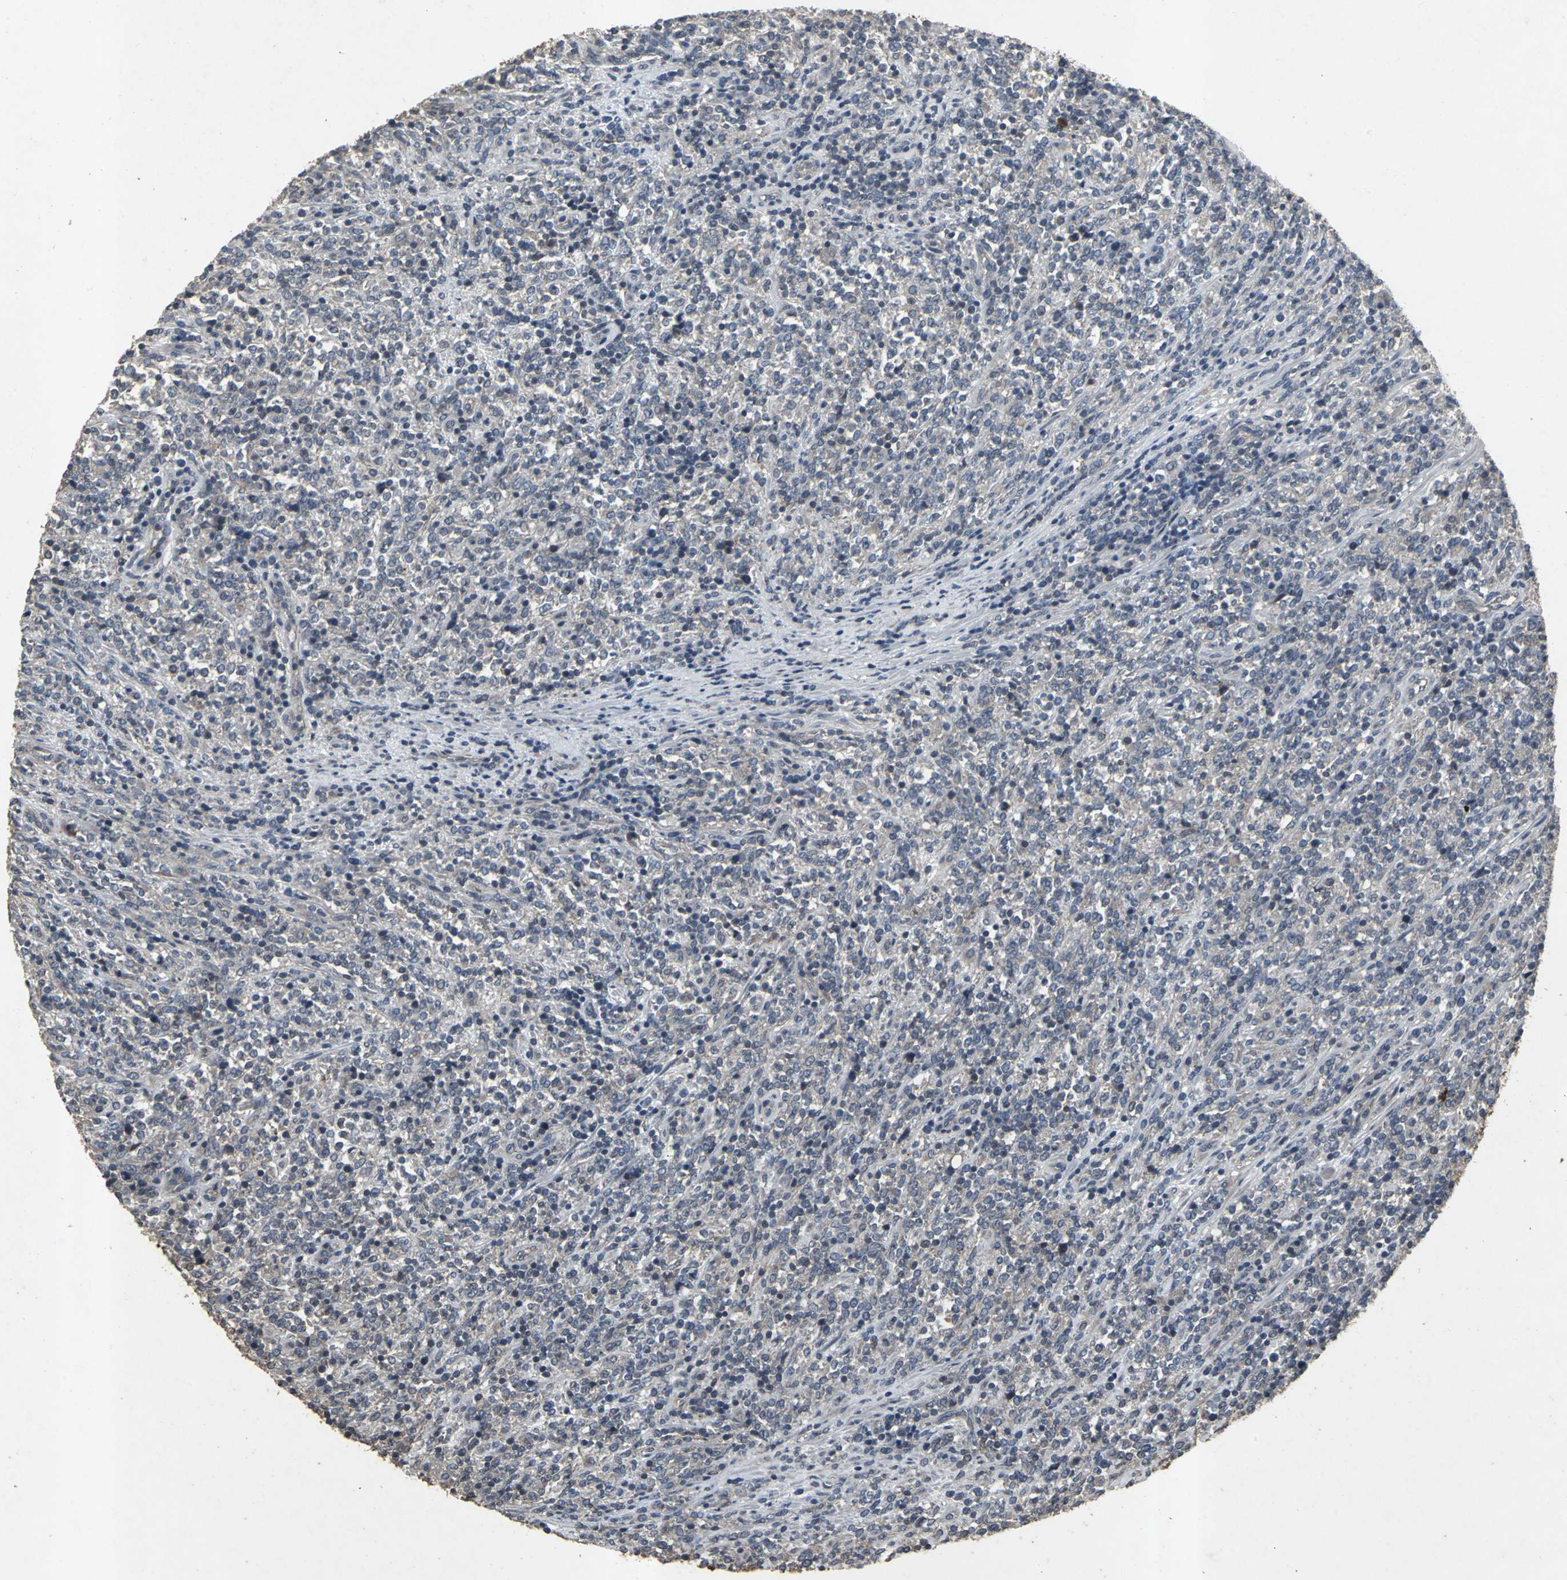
{"staining": {"intensity": "negative", "quantity": "none", "location": "none"}, "tissue": "lymphoma", "cell_type": "Tumor cells", "image_type": "cancer", "snomed": [{"axis": "morphology", "description": "Malignant lymphoma, non-Hodgkin's type, High grade"}, {"axis": "topography", "description": "Soft tissue"}], "caption": "This histopathology image is of lymphoma stained with IHC to label a protein in brown with the nuclei are counter-stained blue. There is no positivity in tumor cells. The staining is performed using DAB (3,3'-diaminobenzidine) brown chromogen with nuclei counter-stained in using hematoxylin.", "gene": "CCR9", "patient": {"sex": "male", "age": 18}}